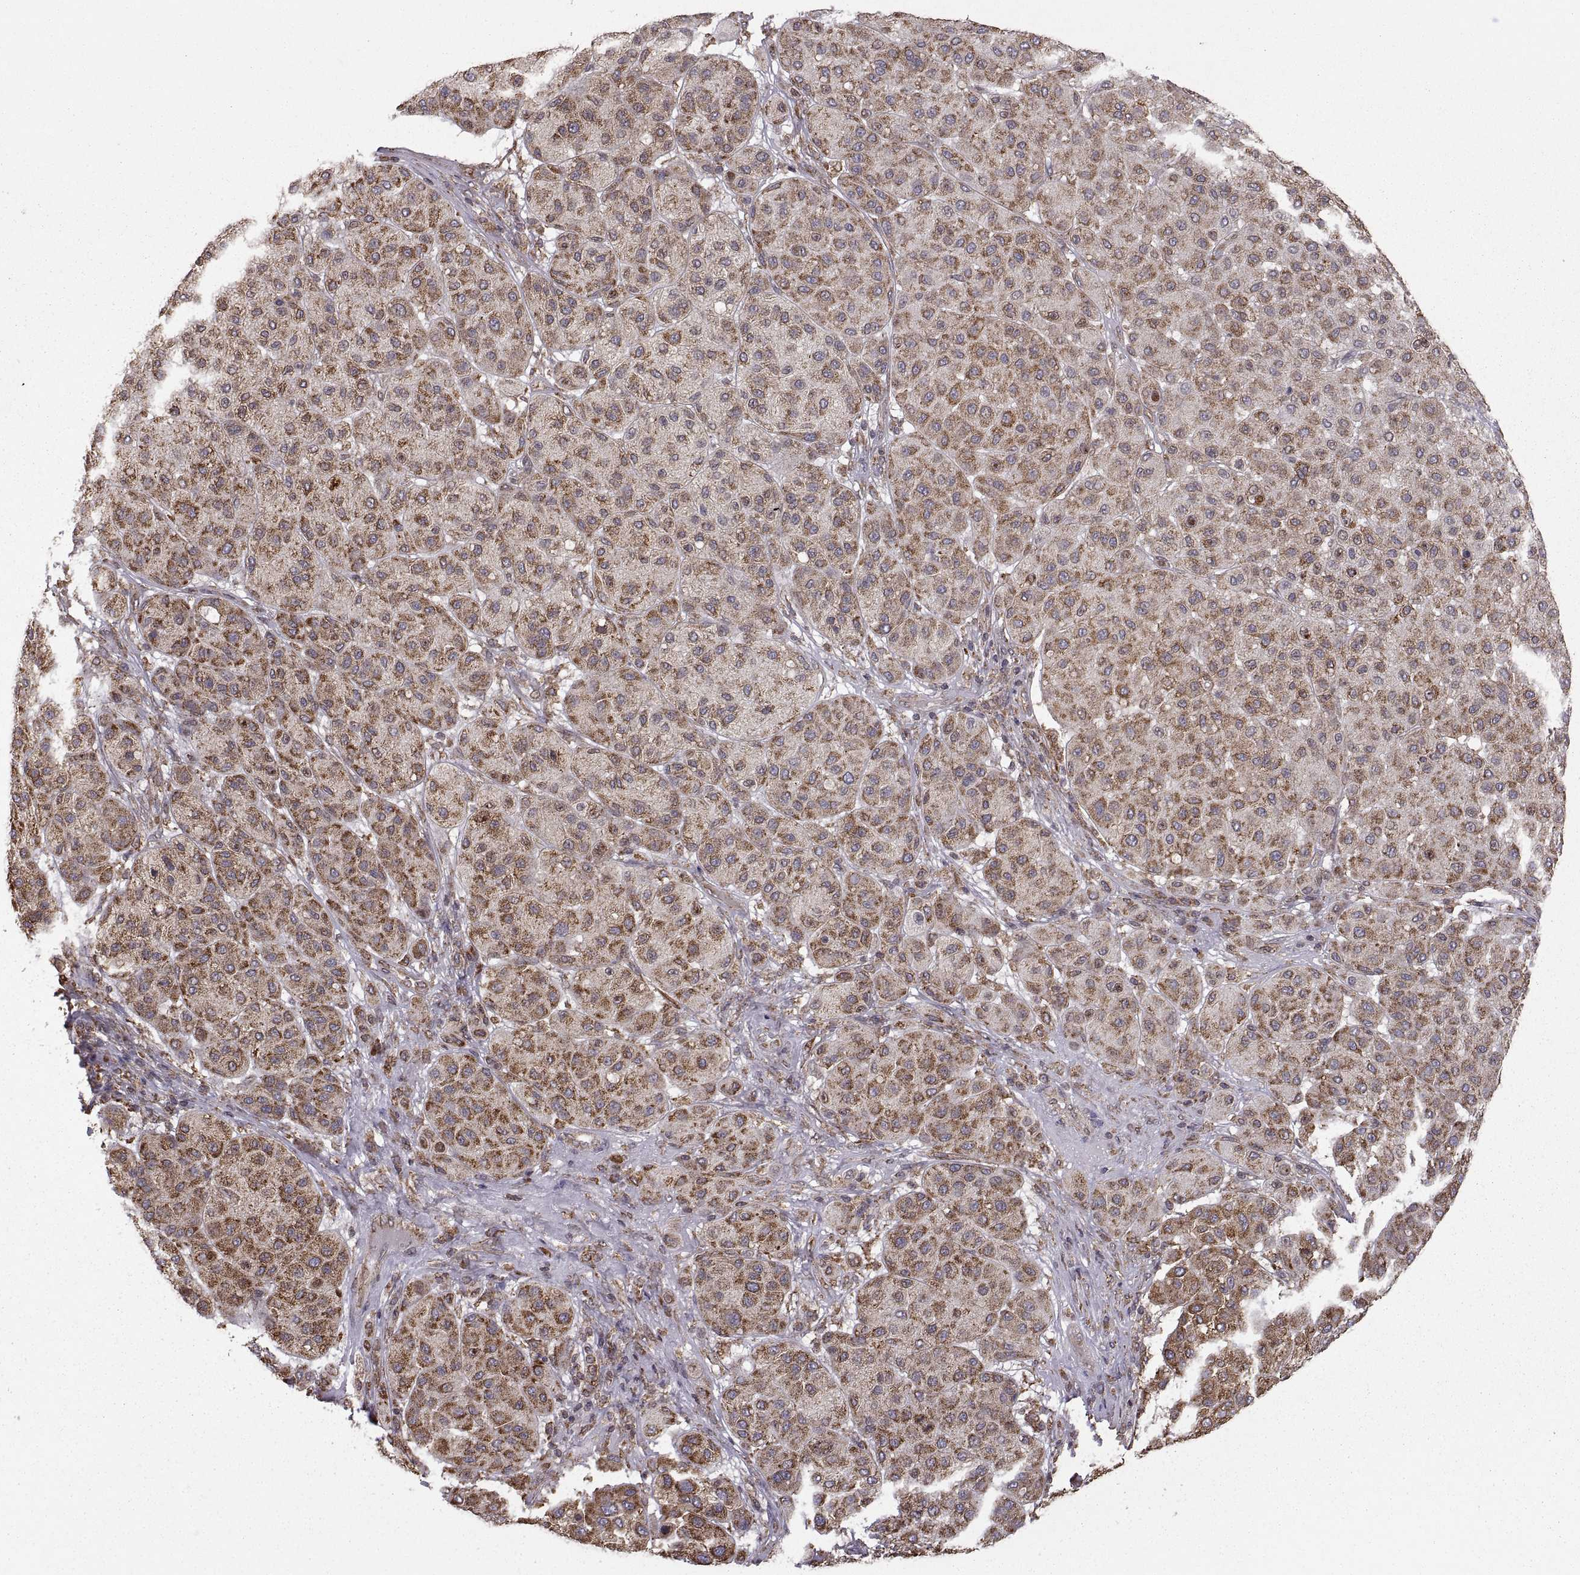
{"staining": {"intensity": "moderate", "quantity": "25%-75%", "location": "cytoplasmic/membranous"}, "tissue": "melanoma", "cell_type": "Tumor cells", "image_type": "cancer", "snomed": [{"axis": "morphology", "description": "Malignant melanoma, Metastatic site"}, {"axis": "topography", "description": "Smooth muscle"}], "caption": "DAB immunohistochemical staining of human melanoma demonstrates moderate cytoplasmic/membranous protein staining in approximately 25%-75% of tumor cells.", "gene": "PDIA3", "patient": {"sex": "male", "age": 41}}